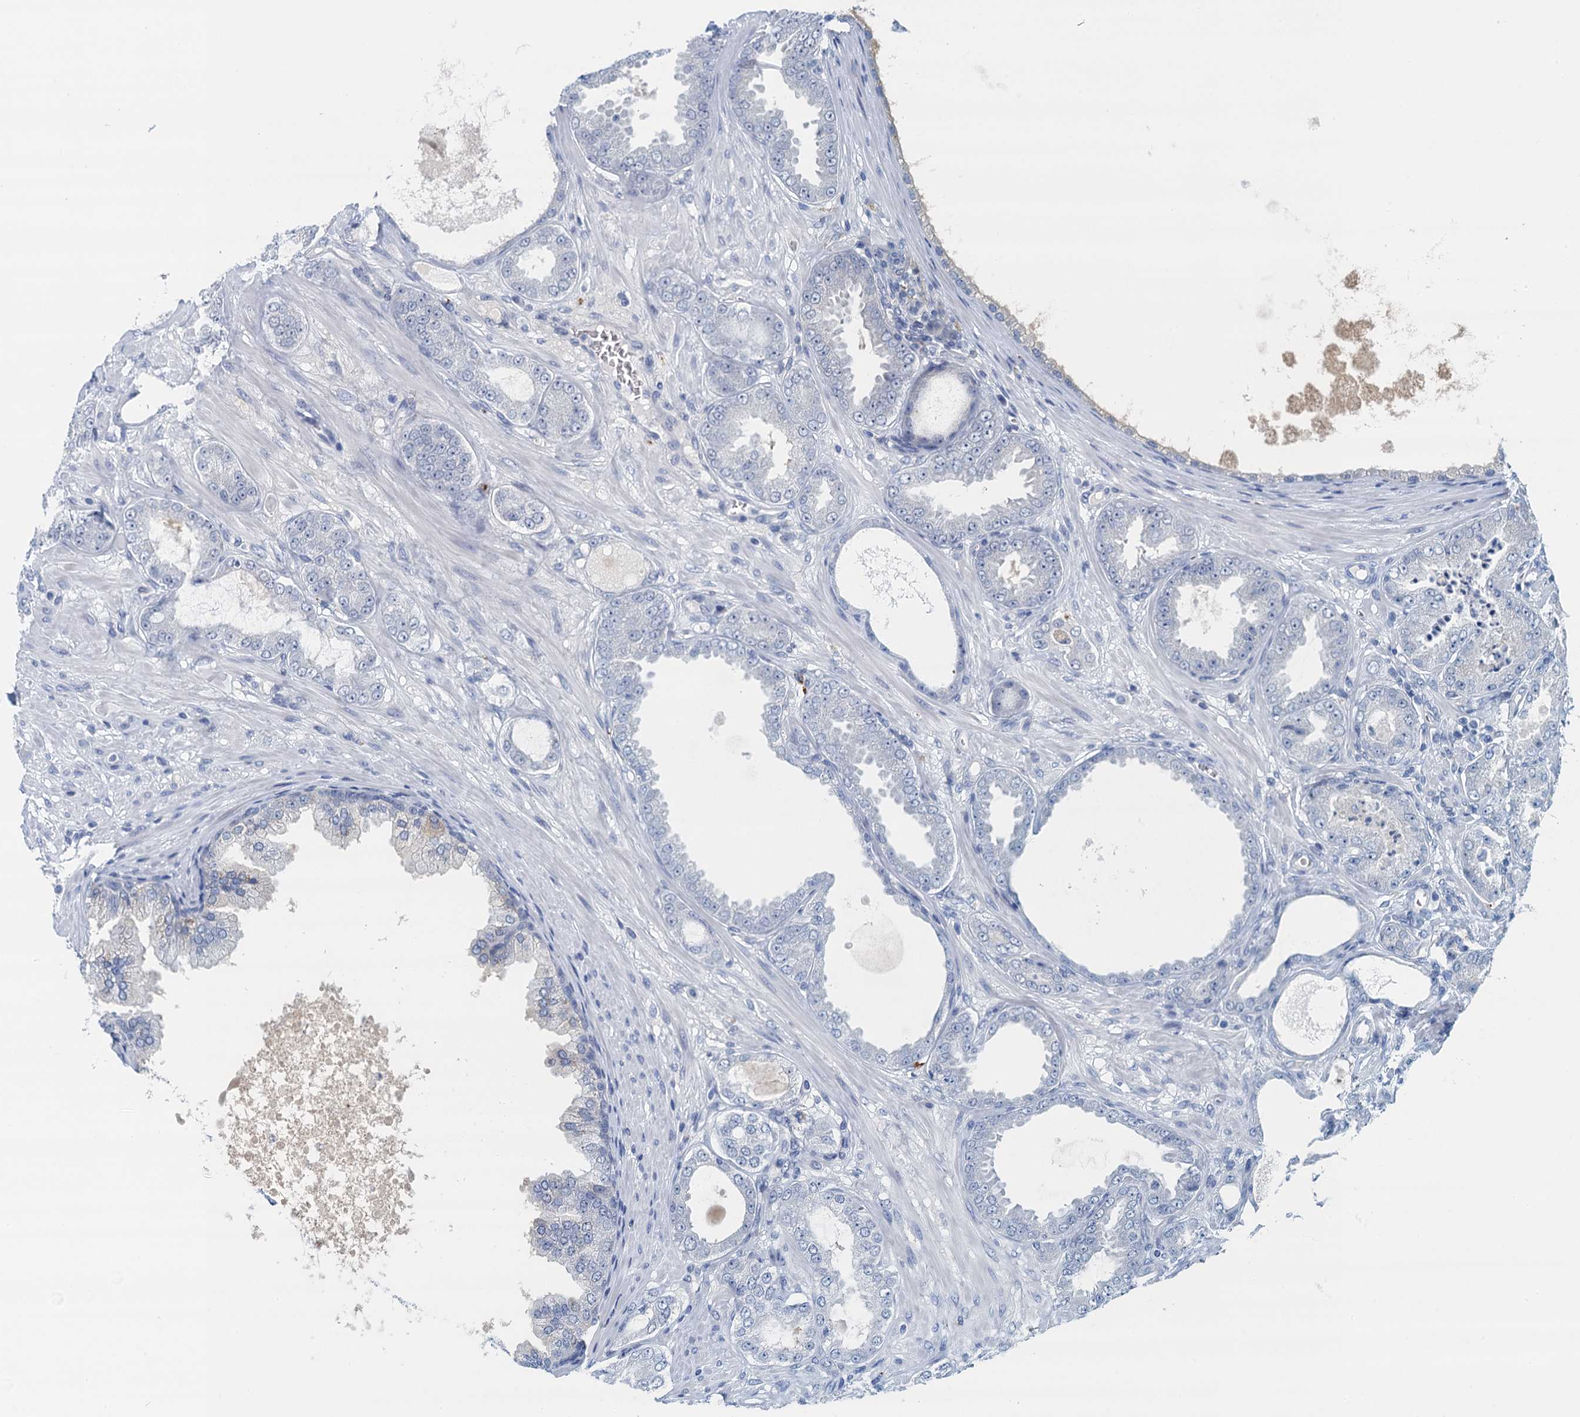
{"staining": {"intensity": "negative", "quantity": "none", "location": "none"}, "tissue": "prostate cancer", "cell_type": "Tumor cells", "image_type": "cancer", "snomed": [{"axis": "morphology", "description": "Adenocarcinoma, Low grade"}, {"axis": "topography", "description": "Prostate"}], "caption": "A micrograph of human prostate cancer (low-grade adenocarcinoma) is negative for staining in tumor cells.", "gene": "NUBP2", "patient": {"sex": "male", "age": 63}}